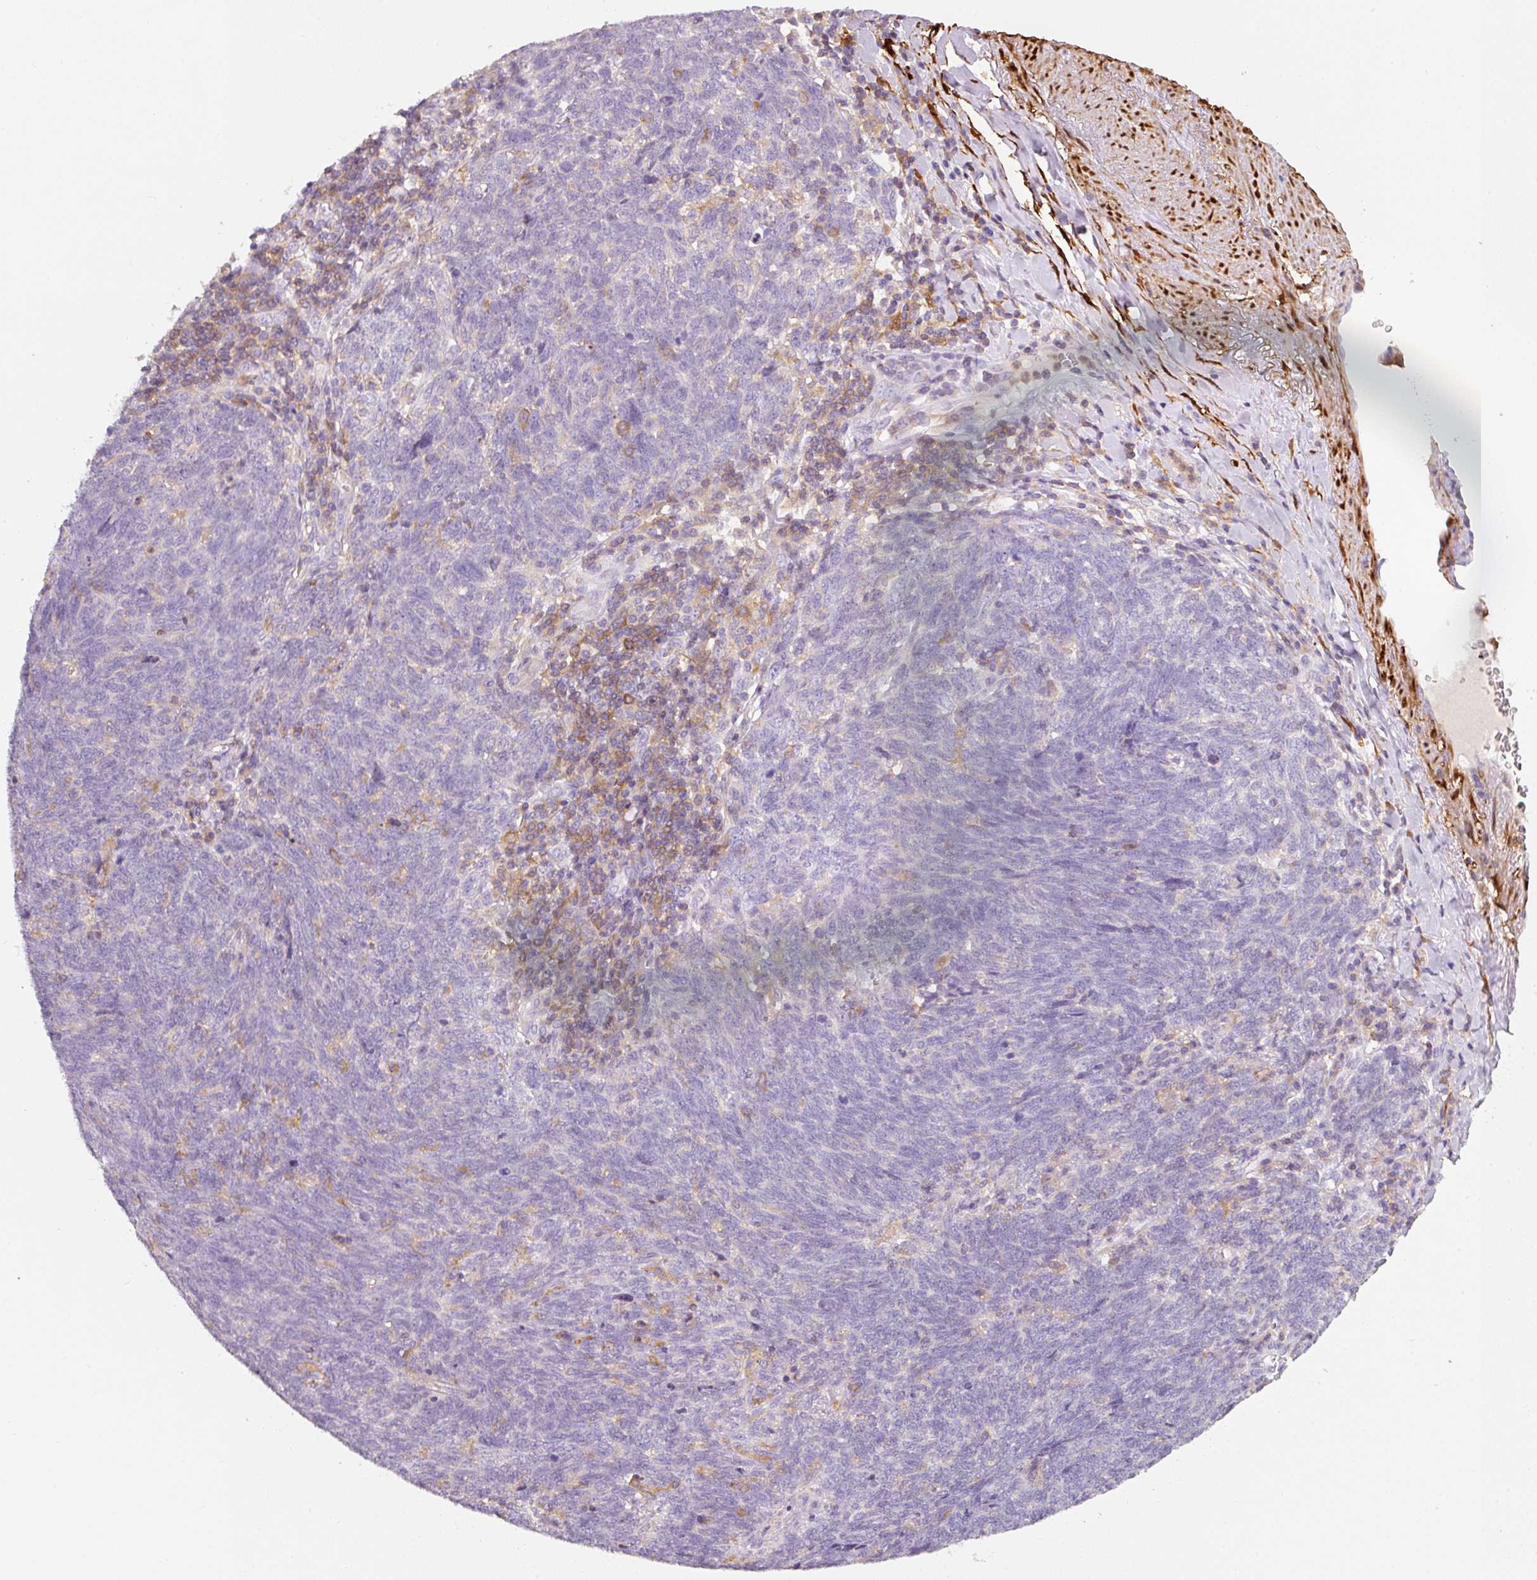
{"staining": {"intensity": "negative", "quantity": "none", "location": "none"}, "tissue": "lung cancer", "cell_type": "Tumor cells", "image_type": "cancer", "snomed": [{"axis": "morphology", "description": "Squamous cell carcinoma, NOS"}, {"axis": "topography", "description": "Lung"}], "caption": "DAB immunohistochemical staining of human squamous cell carcinoma (lung) shows no significant positivity in tumor cells. (DAB immunohistochemistry visualized using brightfield microscopy, high magnification).", "gene": "IQGAP2", "patient": {"sex": "female", "age": 72}}